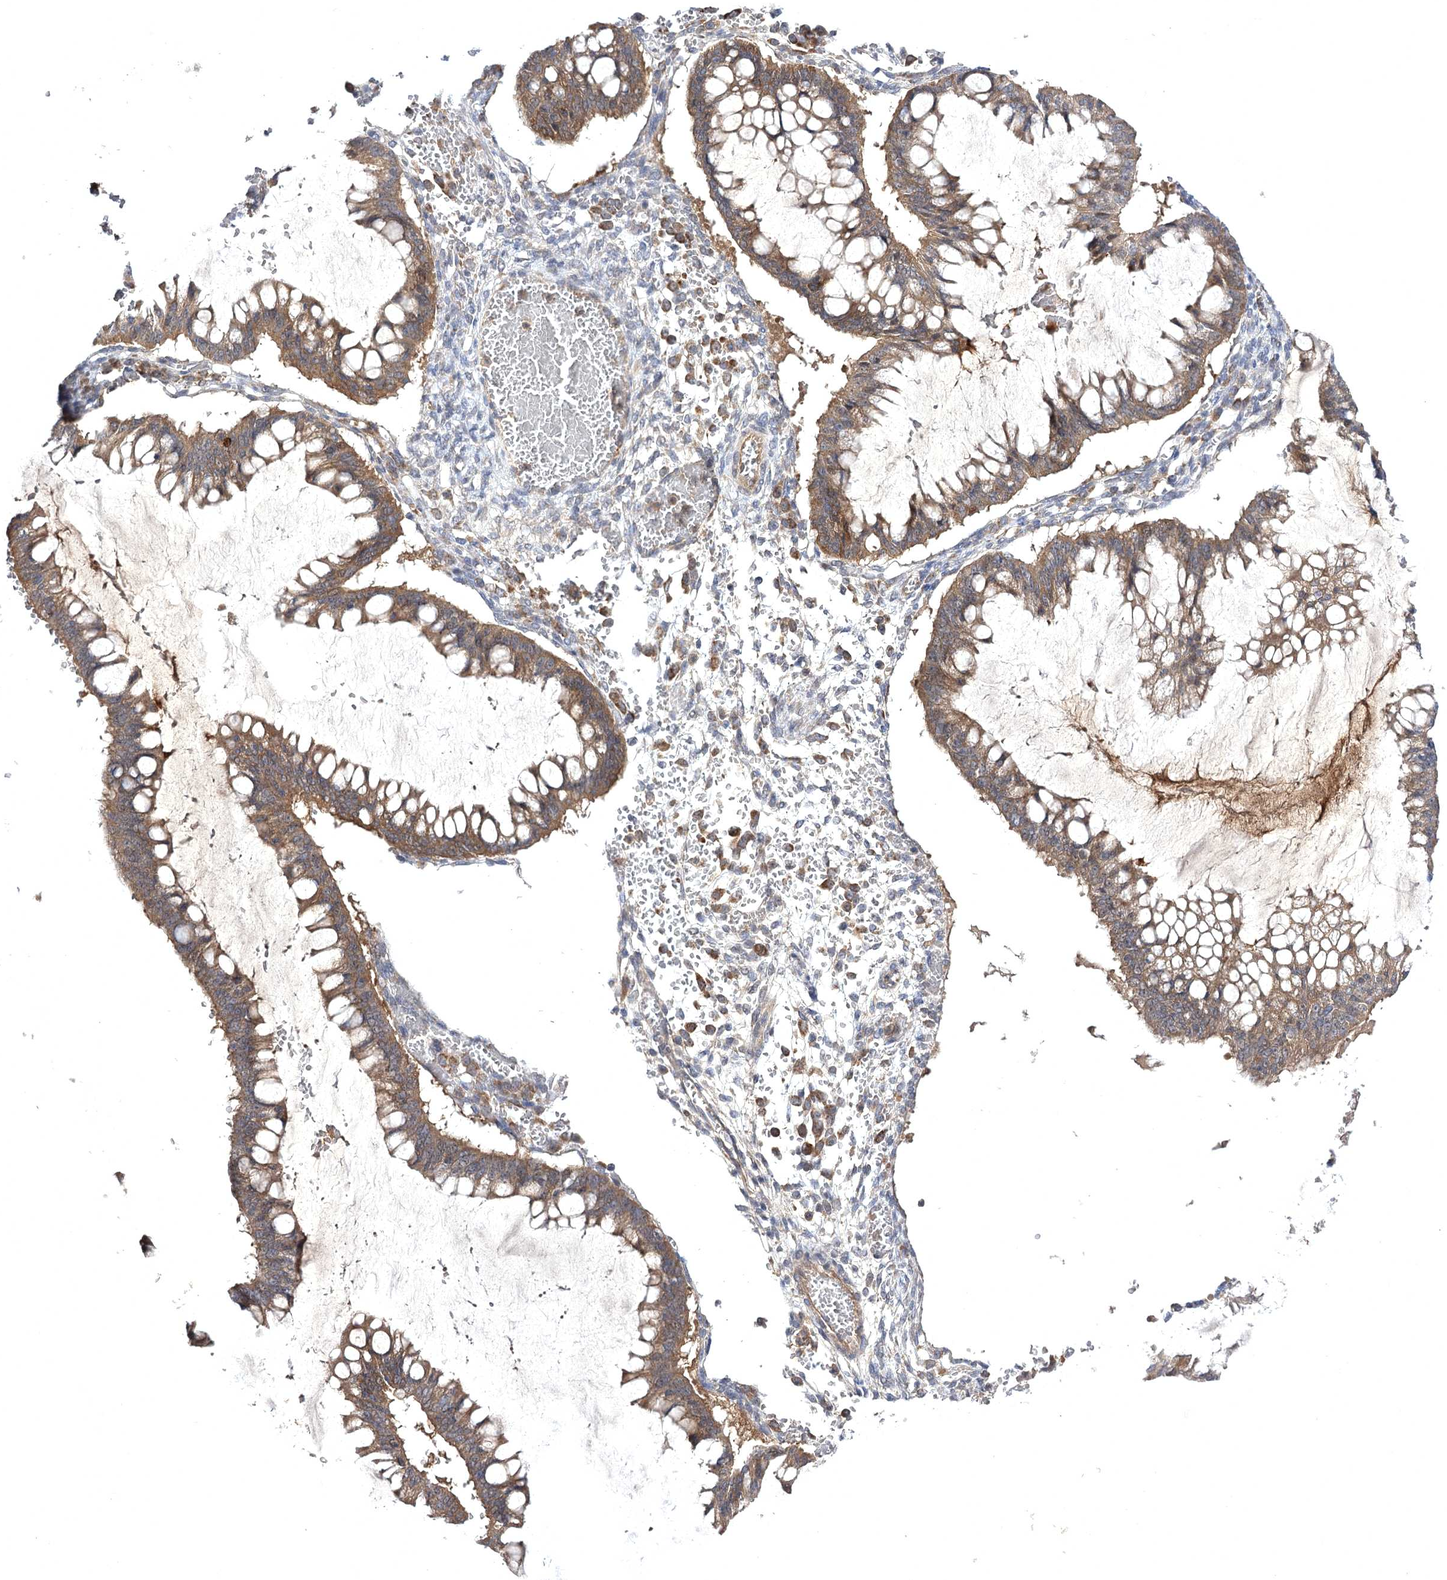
{"staining": {"intensity": "moderate", "quantity": ">75%", "location": "cytoplasmic/membranous"}, "tissue": "ovarian cancer", "cell_type": "Tumor cells", "image_type": "cancer", "snomed": [{"axis": "morphology", "description": "Cystadenocarcinoma, mucinous, NOS"}, {"axis": "topography", "description": "Ovary"}], "caption": "An image showing moderate cytoplasmic/membranous staining in approximately >75% of tumor cells in ovarian cancer, as visualized by brown immunohistochemical staining.", "gene": "BCR", "patient": {"sex": "female", "age": 73}}